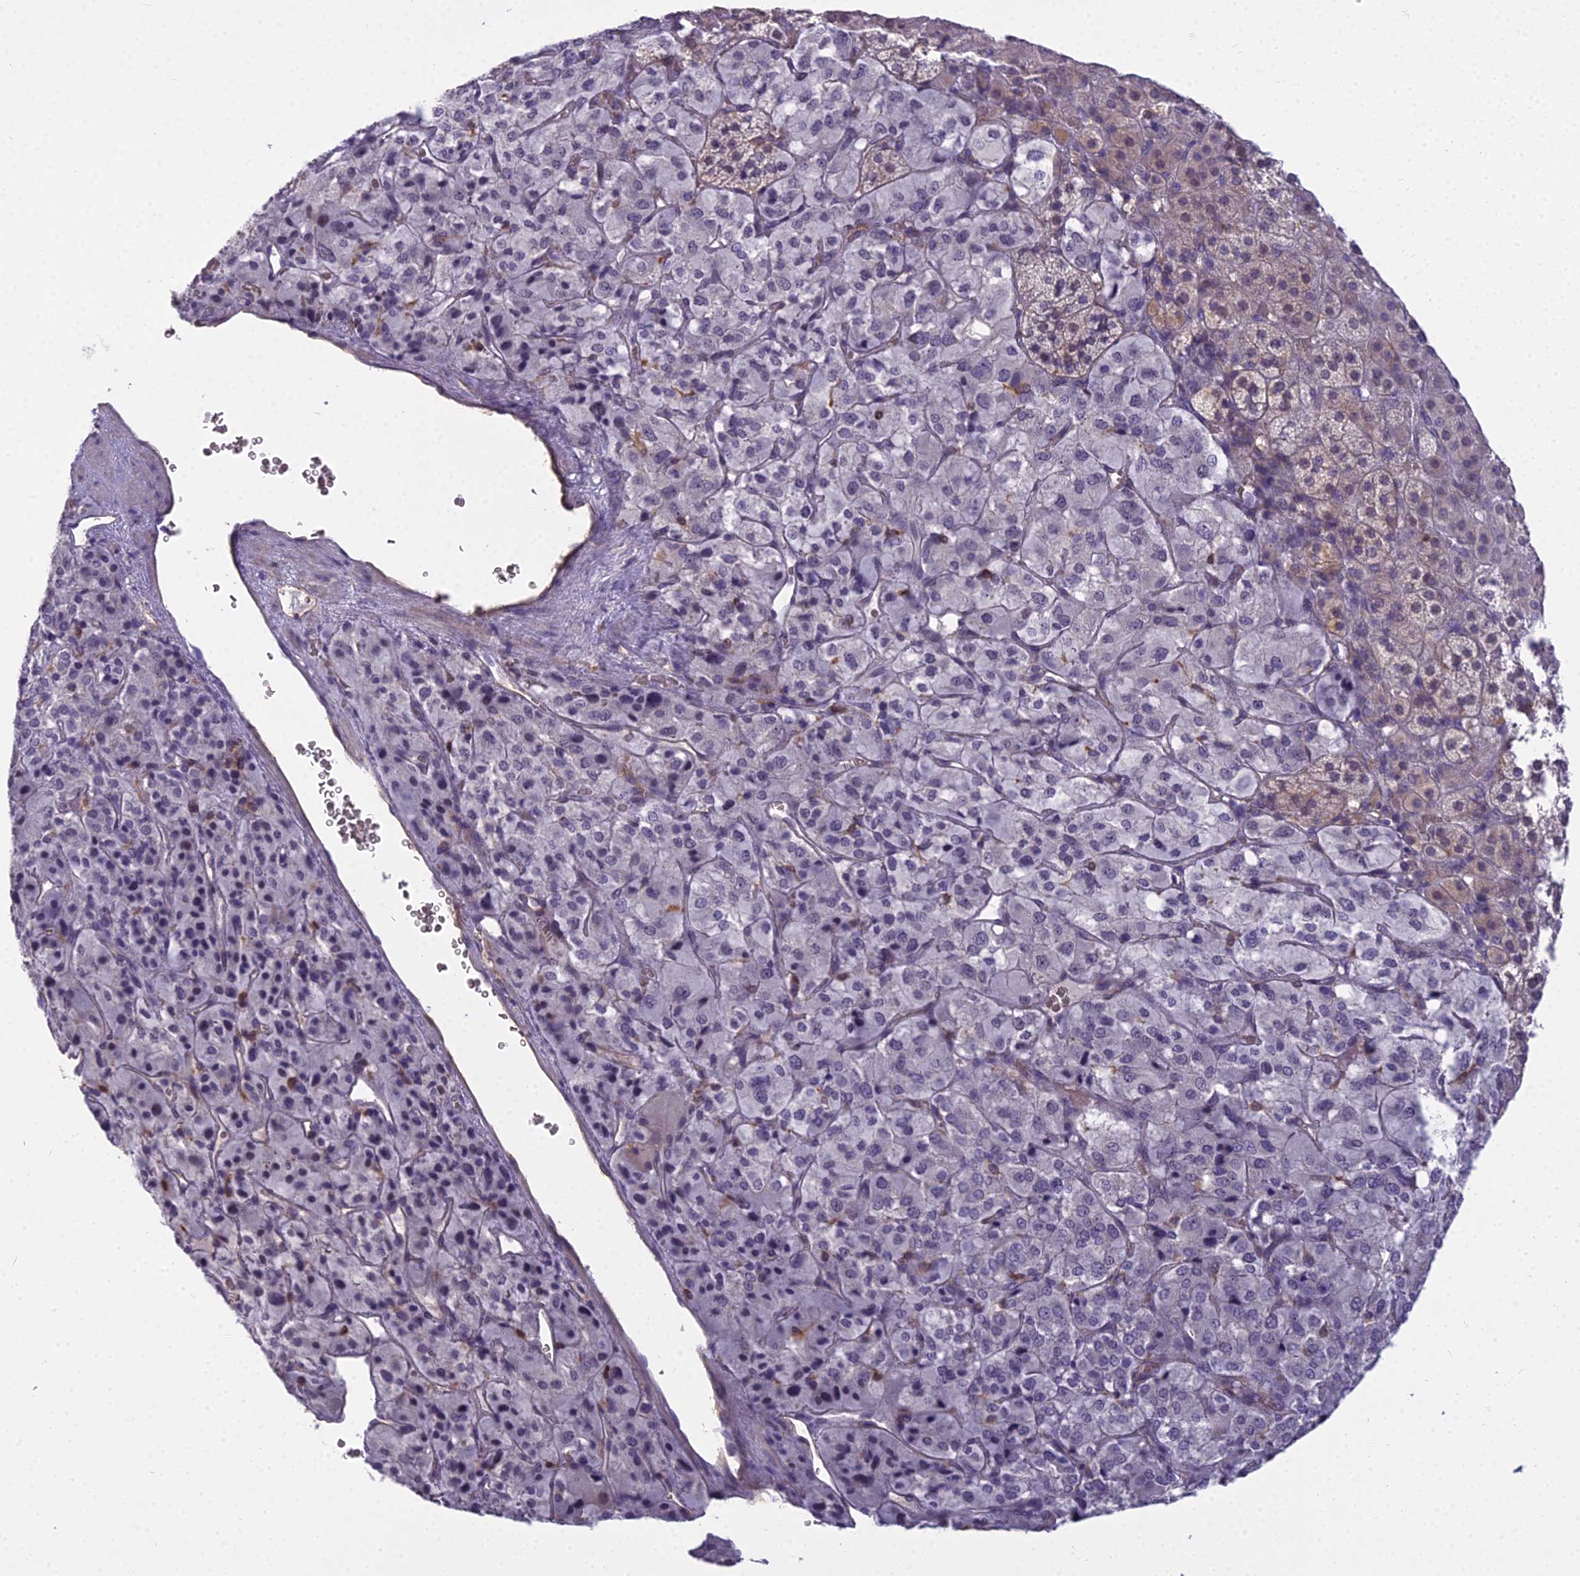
{"staining": {"intensity": "weak", "quantity": "<25%", "location": "cytoplasmic/membranous,nuclear"}, "tissue": "adrenal gland", "cell_type": "Glandular cells", "image_type": "normal", "snomed": [{"axis": "morphology", "description": "Normal tissue, NOS"}, {"axis": "topography", "description": "Adrenal gland"}], "caption": "This is an immunohistochemistry histopathology image of benign adrenal gland. There is no positivity in glandular cells.", "gene": "BLNK", "patient": {"sex": "female", "age": 44}}